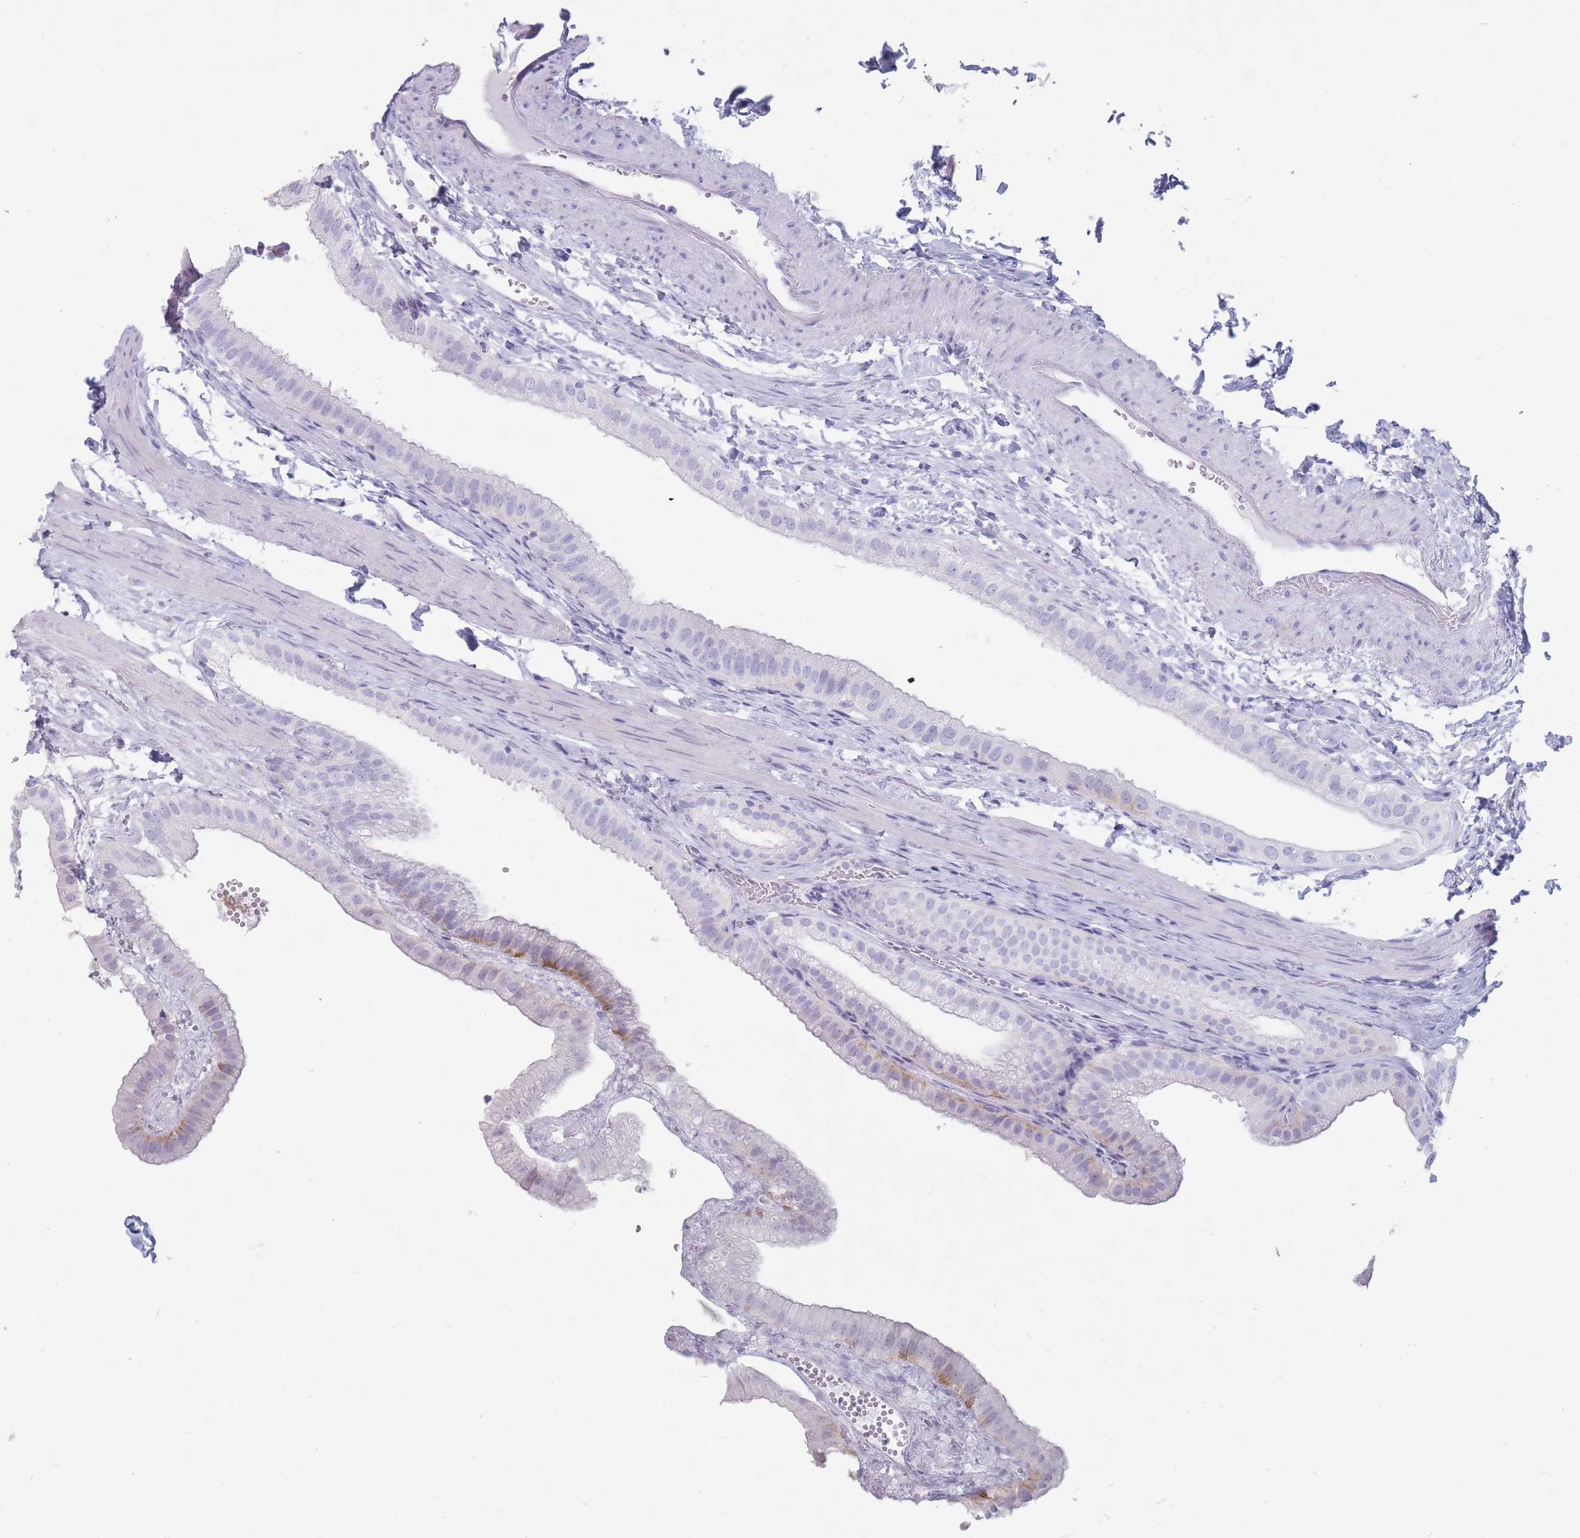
{"staining": {"intensity": "moderate", "quantity": "<25%", "location": "cytoplasmic/membranous"}, "tissue": "gallbladder", "cell_type": "Glandular cells", "image_type": "normal", "snomed": [{"axis": "morphology", "description": "Normal tissue, NOS"}, {"axis": "topography", "description": "Gallbladder"}], "caption": "High-power microscopy captured an immunohistochemistry histopathology image of unremarkable gallbladder, revealing moderate cytoplasmic/membranous expression in approximately <25% of glandular cells.", "gene": "ST3GAL5", "patient": {"sex": "female", "age": 61}}